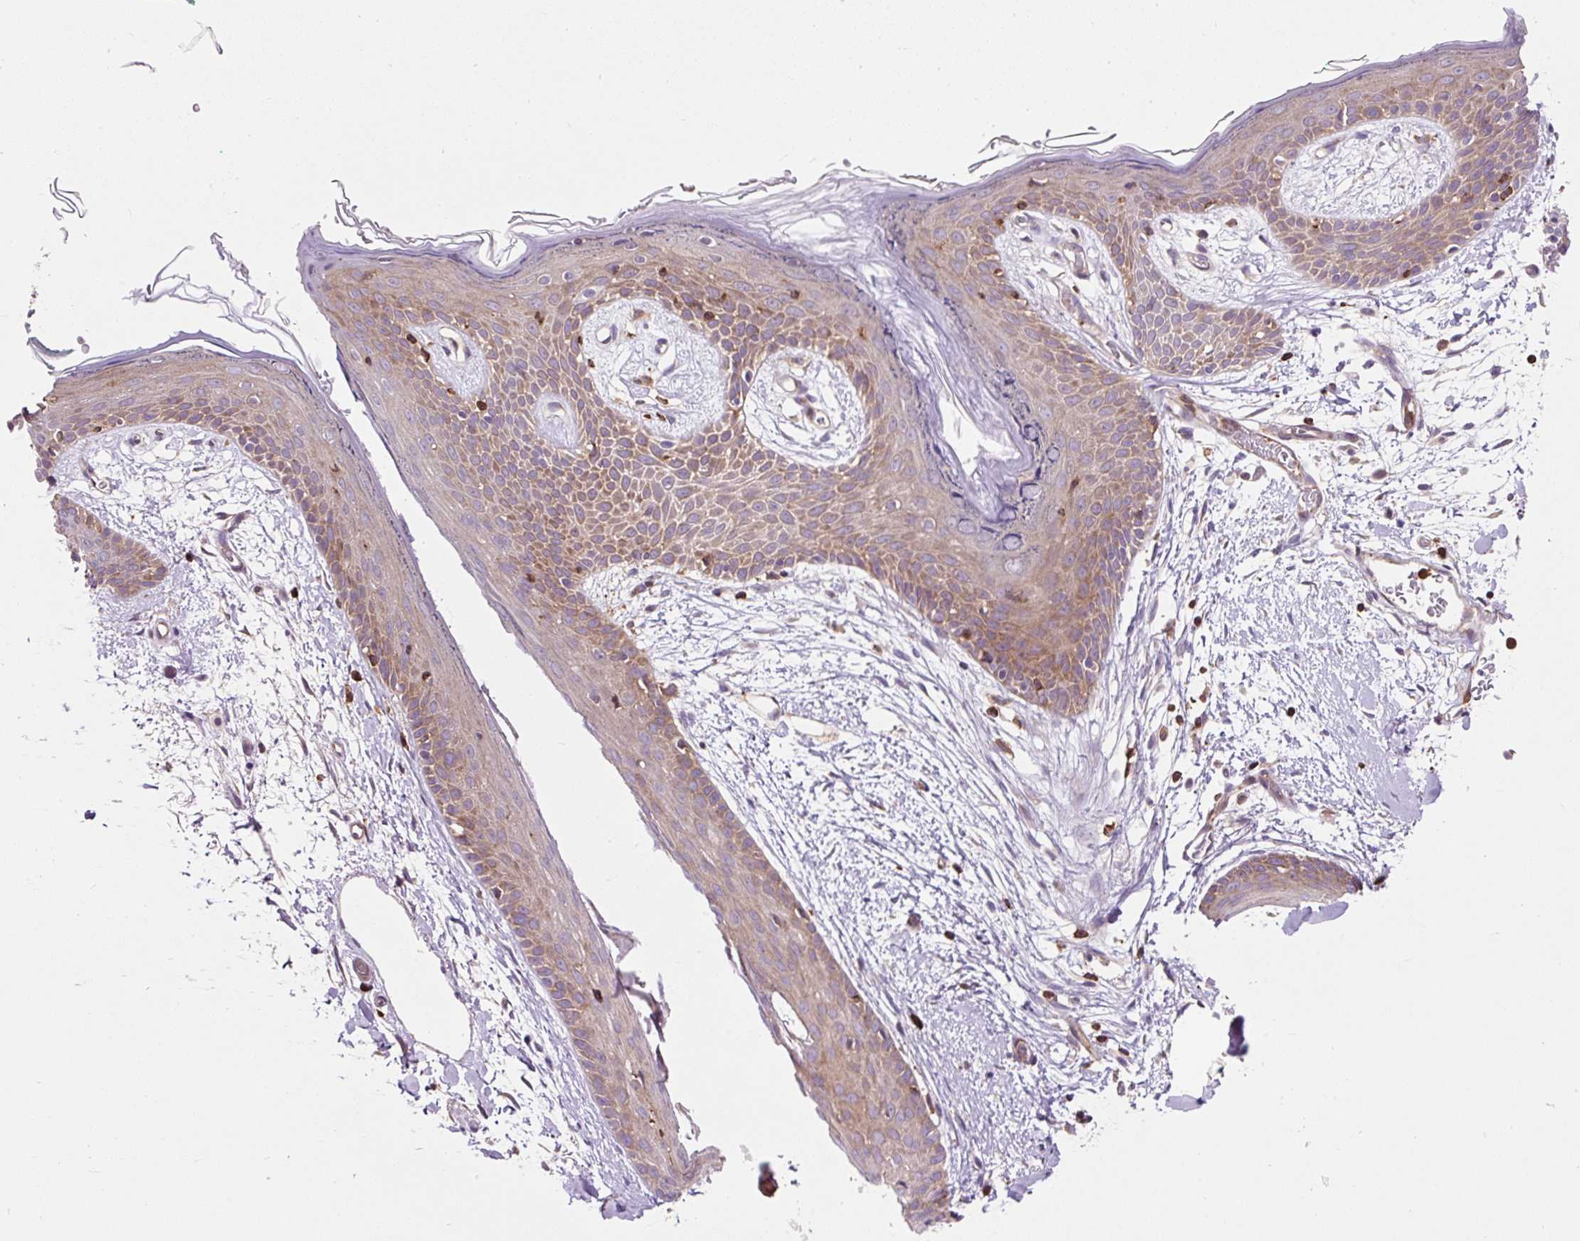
{"staining": {"intensity": "moderate", "quantity": ">75%", "location": "cytoplasmic/membranous"}, "tissue": "skin", "cell_type": "Fibroblasts", "image_type": "normal", "snomed": [{"axis": "morphology", "description": "Normal tissue, NOS"}, {"axis": "topography", "description": "Skin"}], "caption": "Protein staining of benign skin reveals moderate cytoplasmic/membranous positivity in about >75% of fibroblasts.", "gene": "CISD3", "patient": {"sex": "male", "age": 79}}